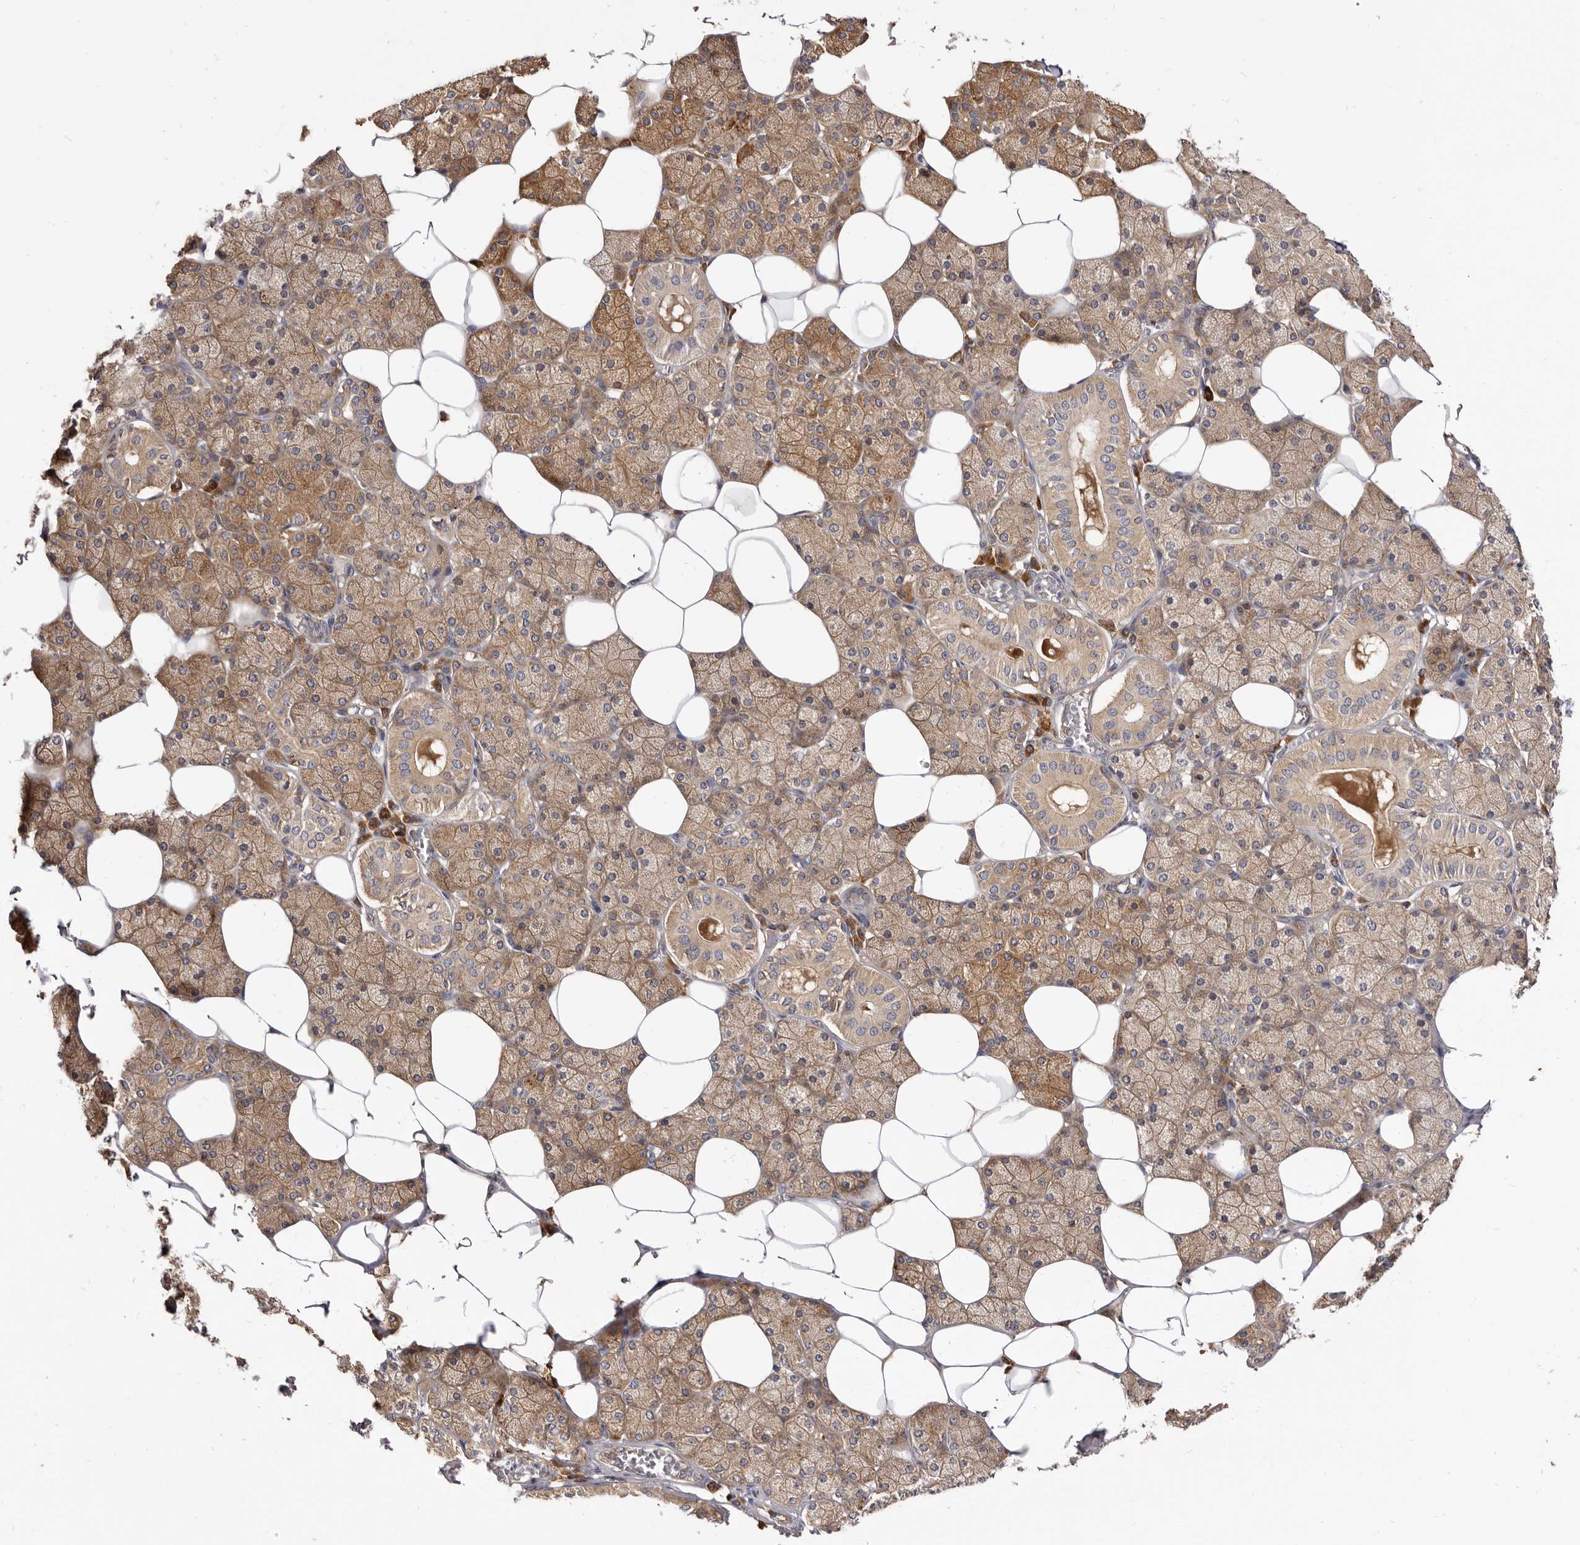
{"staining": {"intensity": "moderate", "quantity": ">75%", "location": "cytoplasmic/membranous"}, "tissue": "salivary gland", "cell_type": "Glandular cells", "image_type": "normal", "snomed": [{"axis": "morphology", "description": "Normal tissue, NOS"}, {"axis": "topography", "description": "Salivary gland"}], "caption": "Brown immunohistochemical staining in normal salivary gland shows moderate cytoplasmic/membranous expression in about >75% of glandular cells.", "gene": "ADAMTS20", "patient": {"sex": "female", "age": 33}}